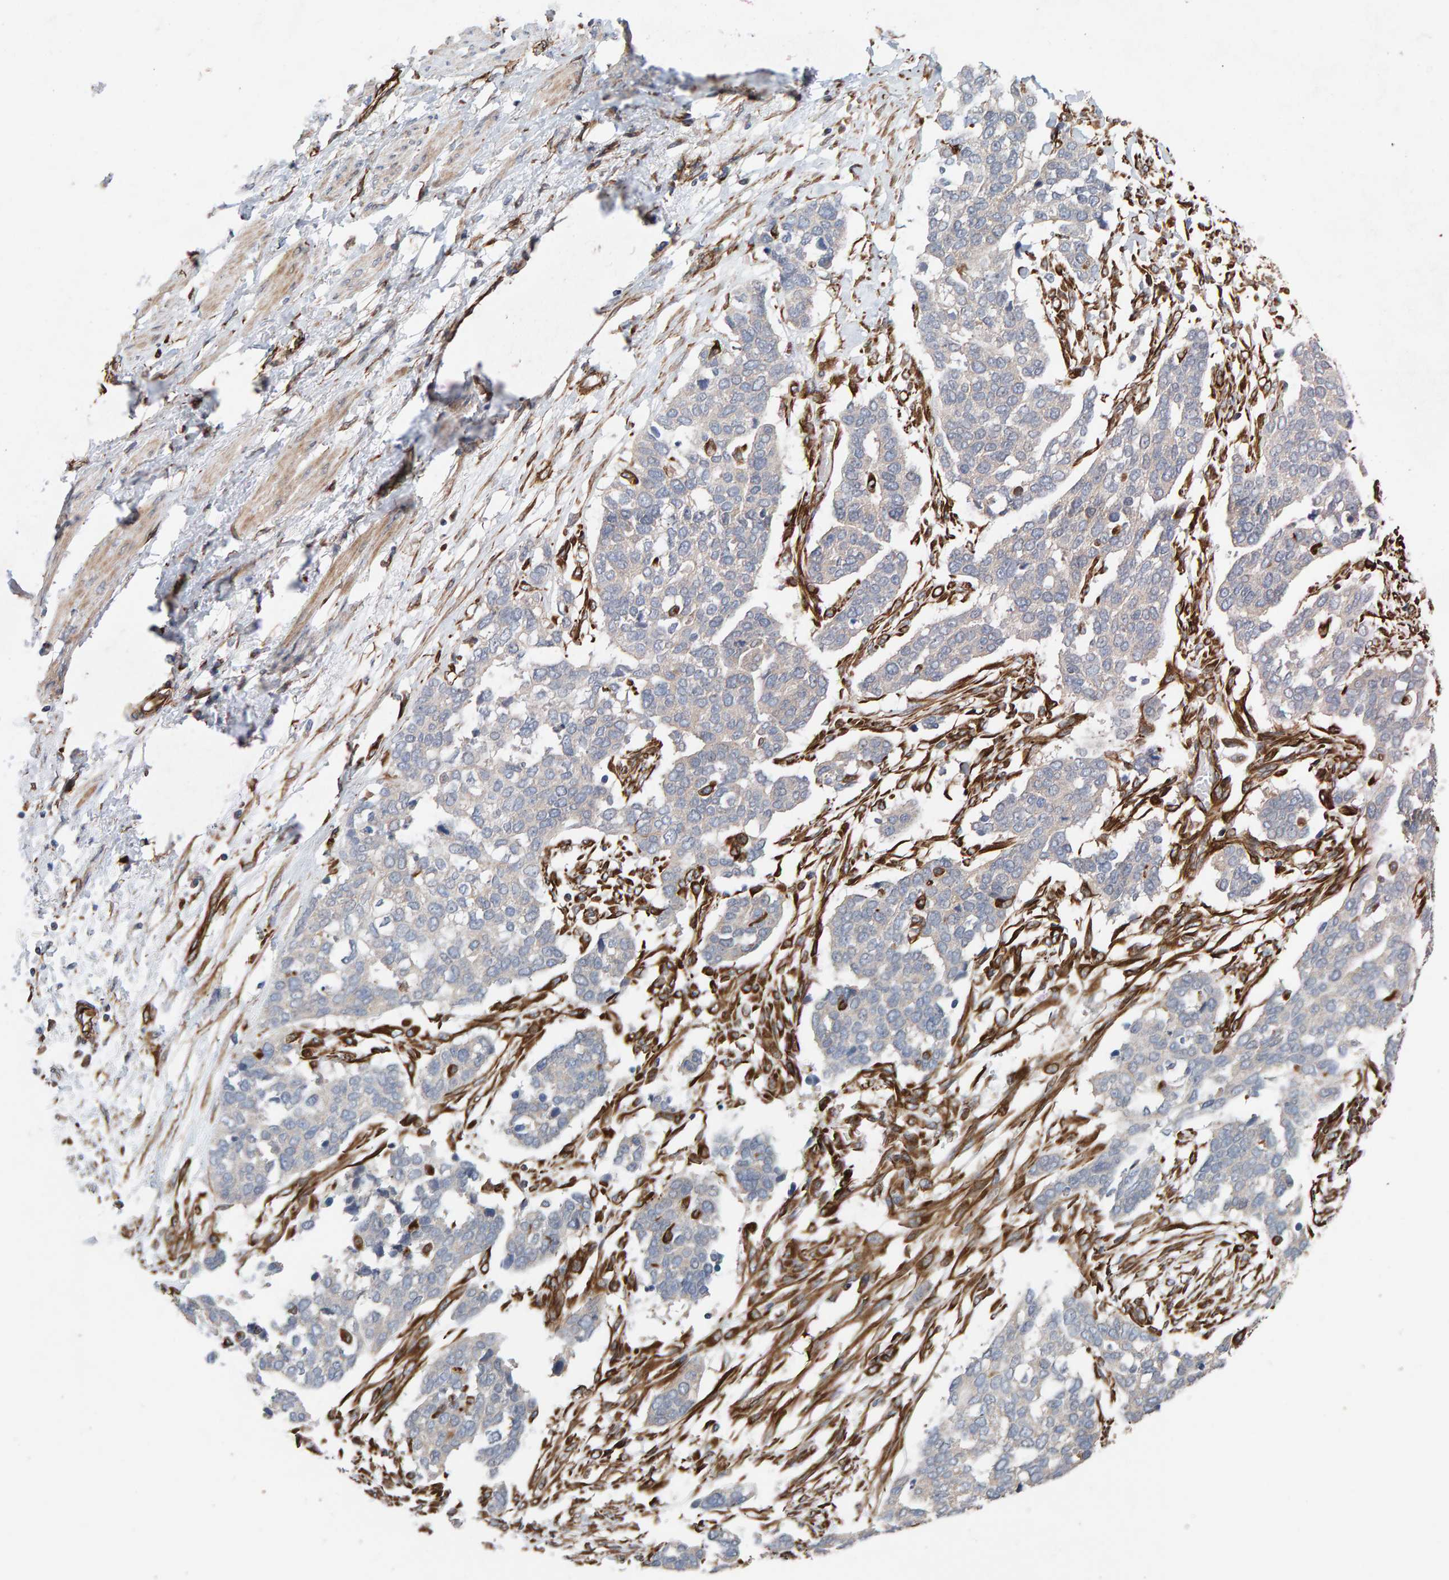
{"staining": {"intensity": "negative", "quantity": "none", "location": "none"}, "tissue": "ovarian cancer", "cell_type": "Tumor cells", "image_type": "cancer", "snomed": [{"axis": "morphology", "description": "Cystadenocarcinoma, serous, NOS"}, {"axis": "topography", "description": "Ovary"}], "caption": "High magnification brightfield microscopy of ovarian cancer (serous cystadenocarcinoma) stained with DAB (brown) and counterstained with hematoxylin (blue): tumor cells show no significant positivity.", "gene": "ZNF347", "patient": {"sex": "female", "age": 44}}